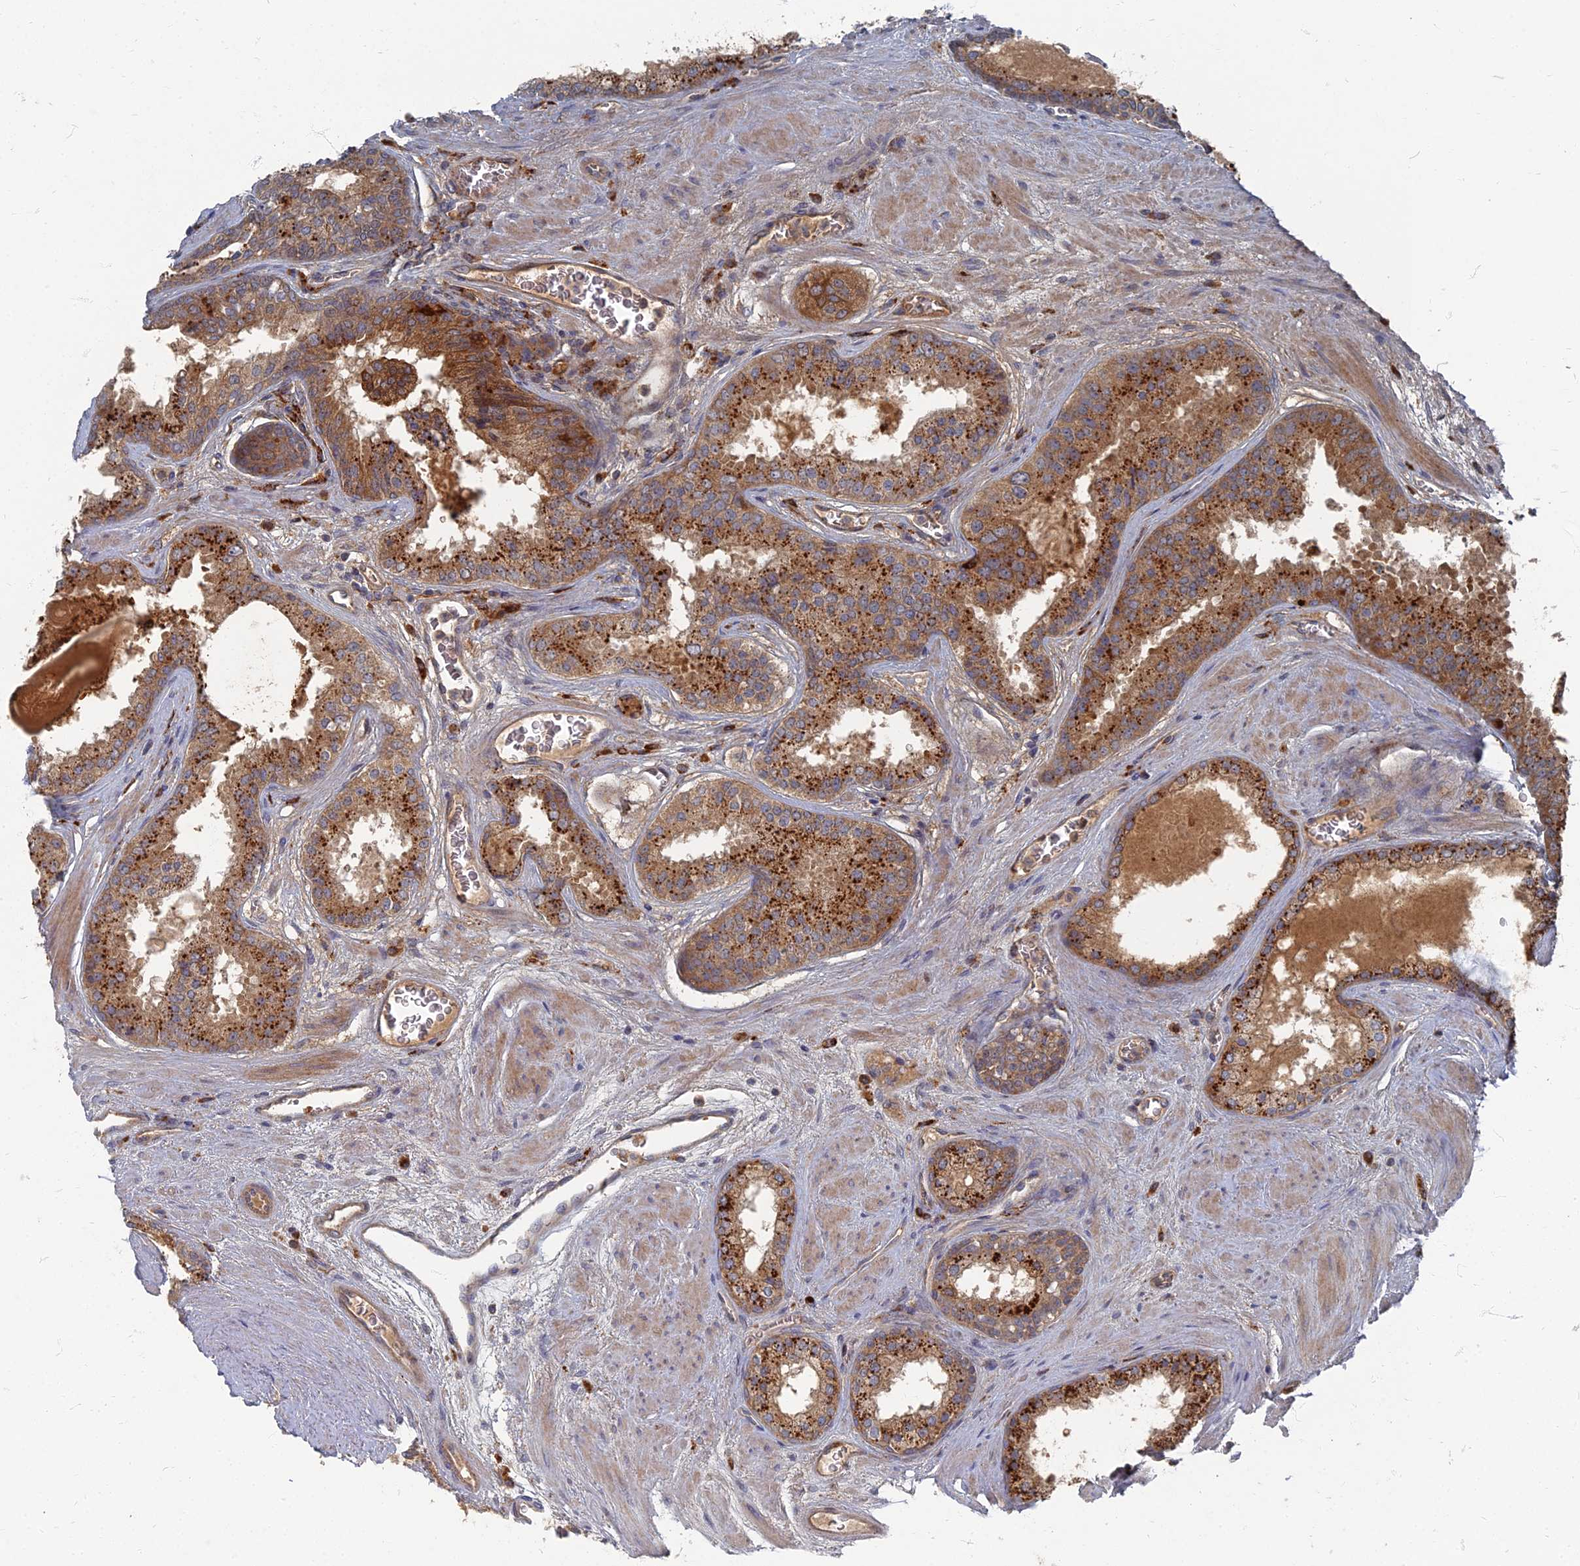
{"staining": {"intensity": "strong", "quantity": ">75%", "location": "cytoplasmic/membranous"}, "tissue": "prostate cancer", "cell_type": "Tumor cells", "image_type": "cancer", "snomed": [{"axis": "morphology", "description": "Adenocarcinoma, High grade"}, {"axis": "topography", "description": "Prostate"}], "caption": "Prostate cancer (high-grade adenocarcinoma) stained with DAB immunohistochemistry reveals high levels of strong cytoplasmic/membranous staining in approximately >75% of tumor cells. Nuclei are stained in blue.", "gene": "PPCDC", "patient": {"sex": "male", "age": 67}}